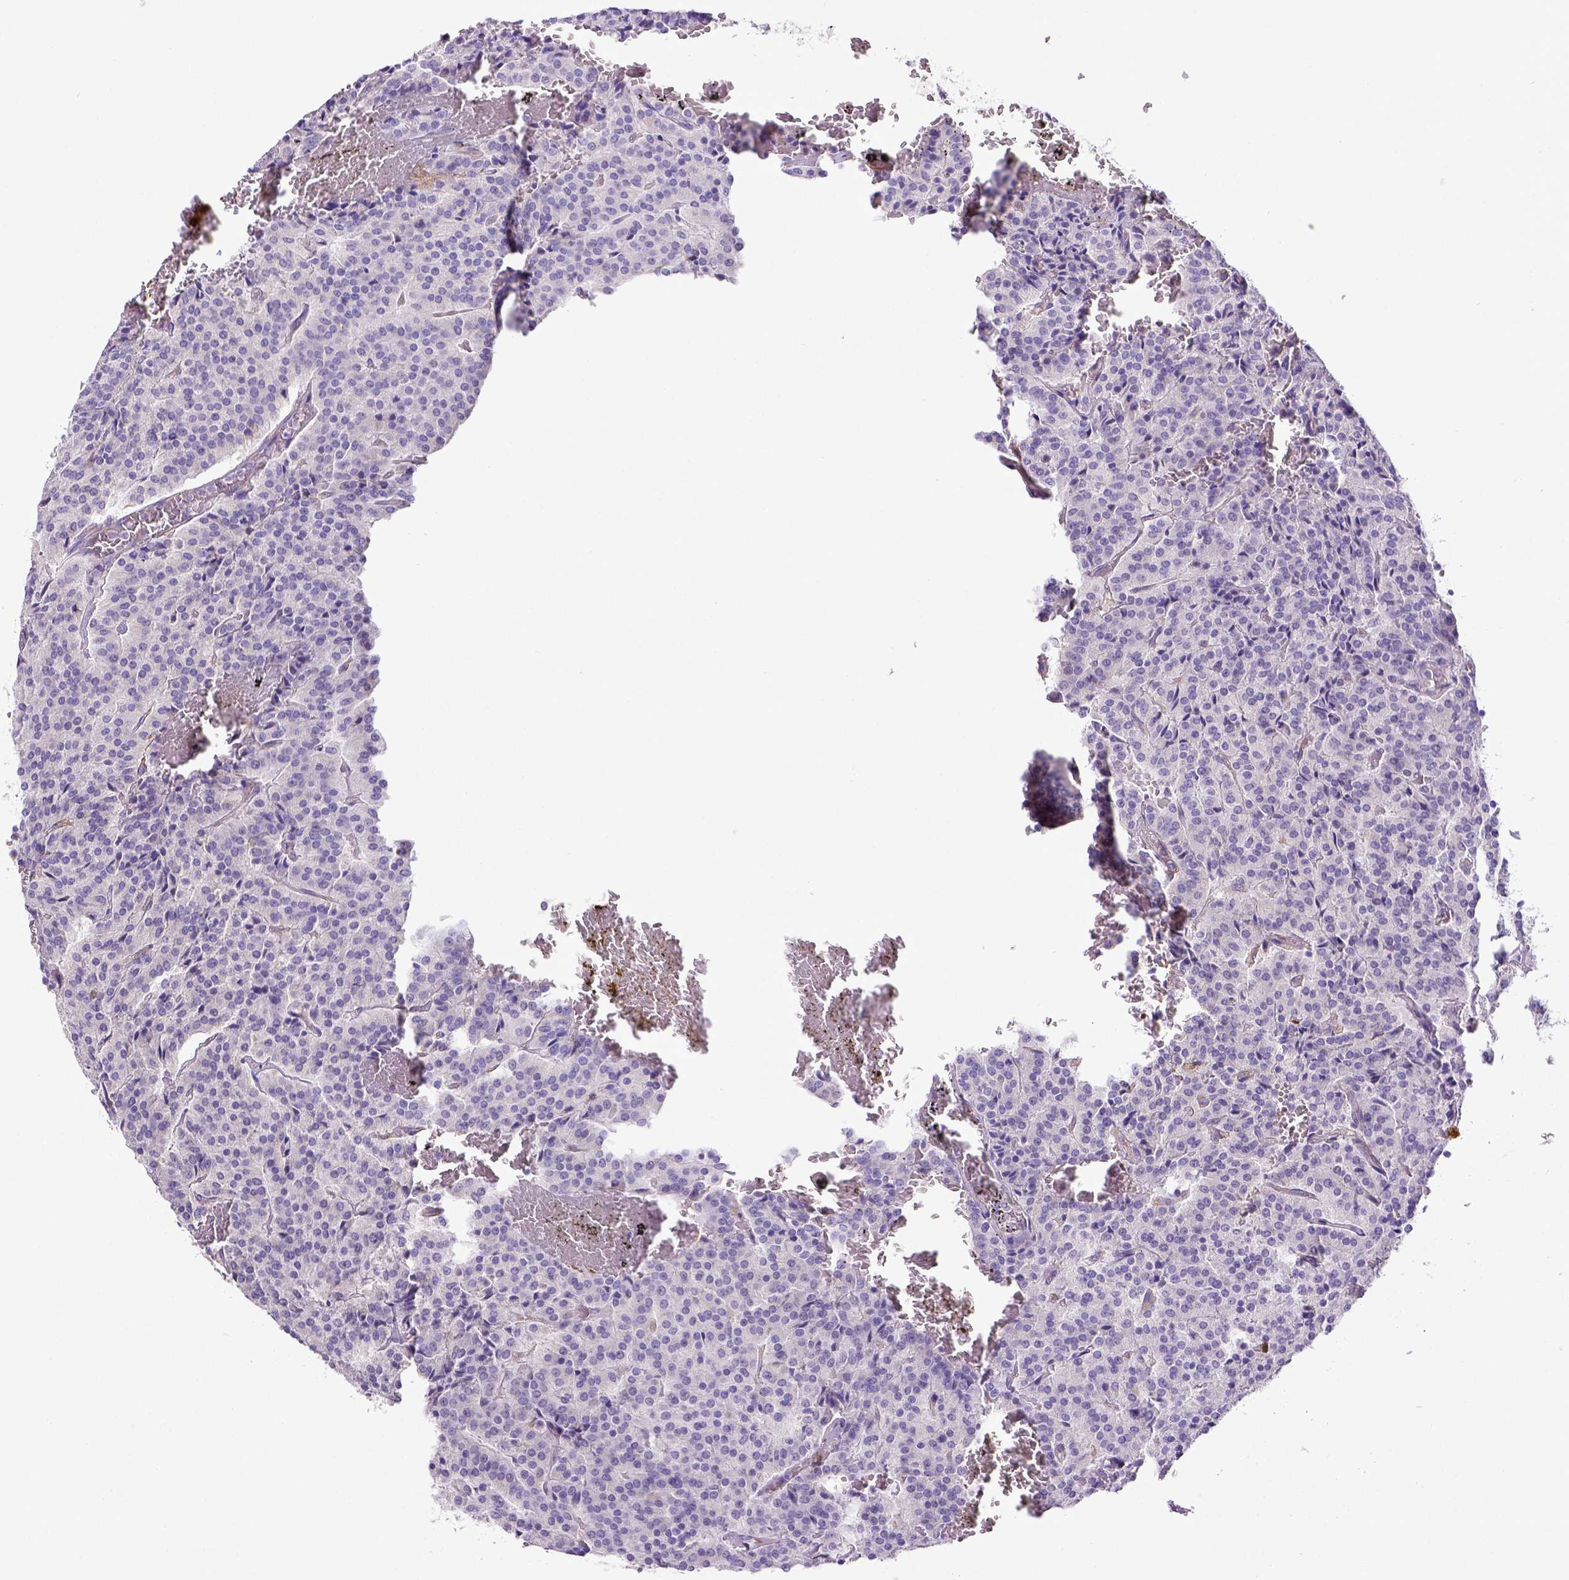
{"staining": {"intensity": "negative", "quantity": "none", "location": "none"}, "tissue": "carcinoid", "cell_type": "Tumor cells", "image_type": "cancer", "snomed": [{"axis": "morphology", "description": "Carcinoid, malignant, NOS"}, {"axis": "topography", "description": "Lung"}], "caption": "IHC image of malignant carcinoid stained for a protein (brown), which displays no positivity in tumor cells.", "gene": "CD40", "patient": {"sex": "male", "age": 70}}